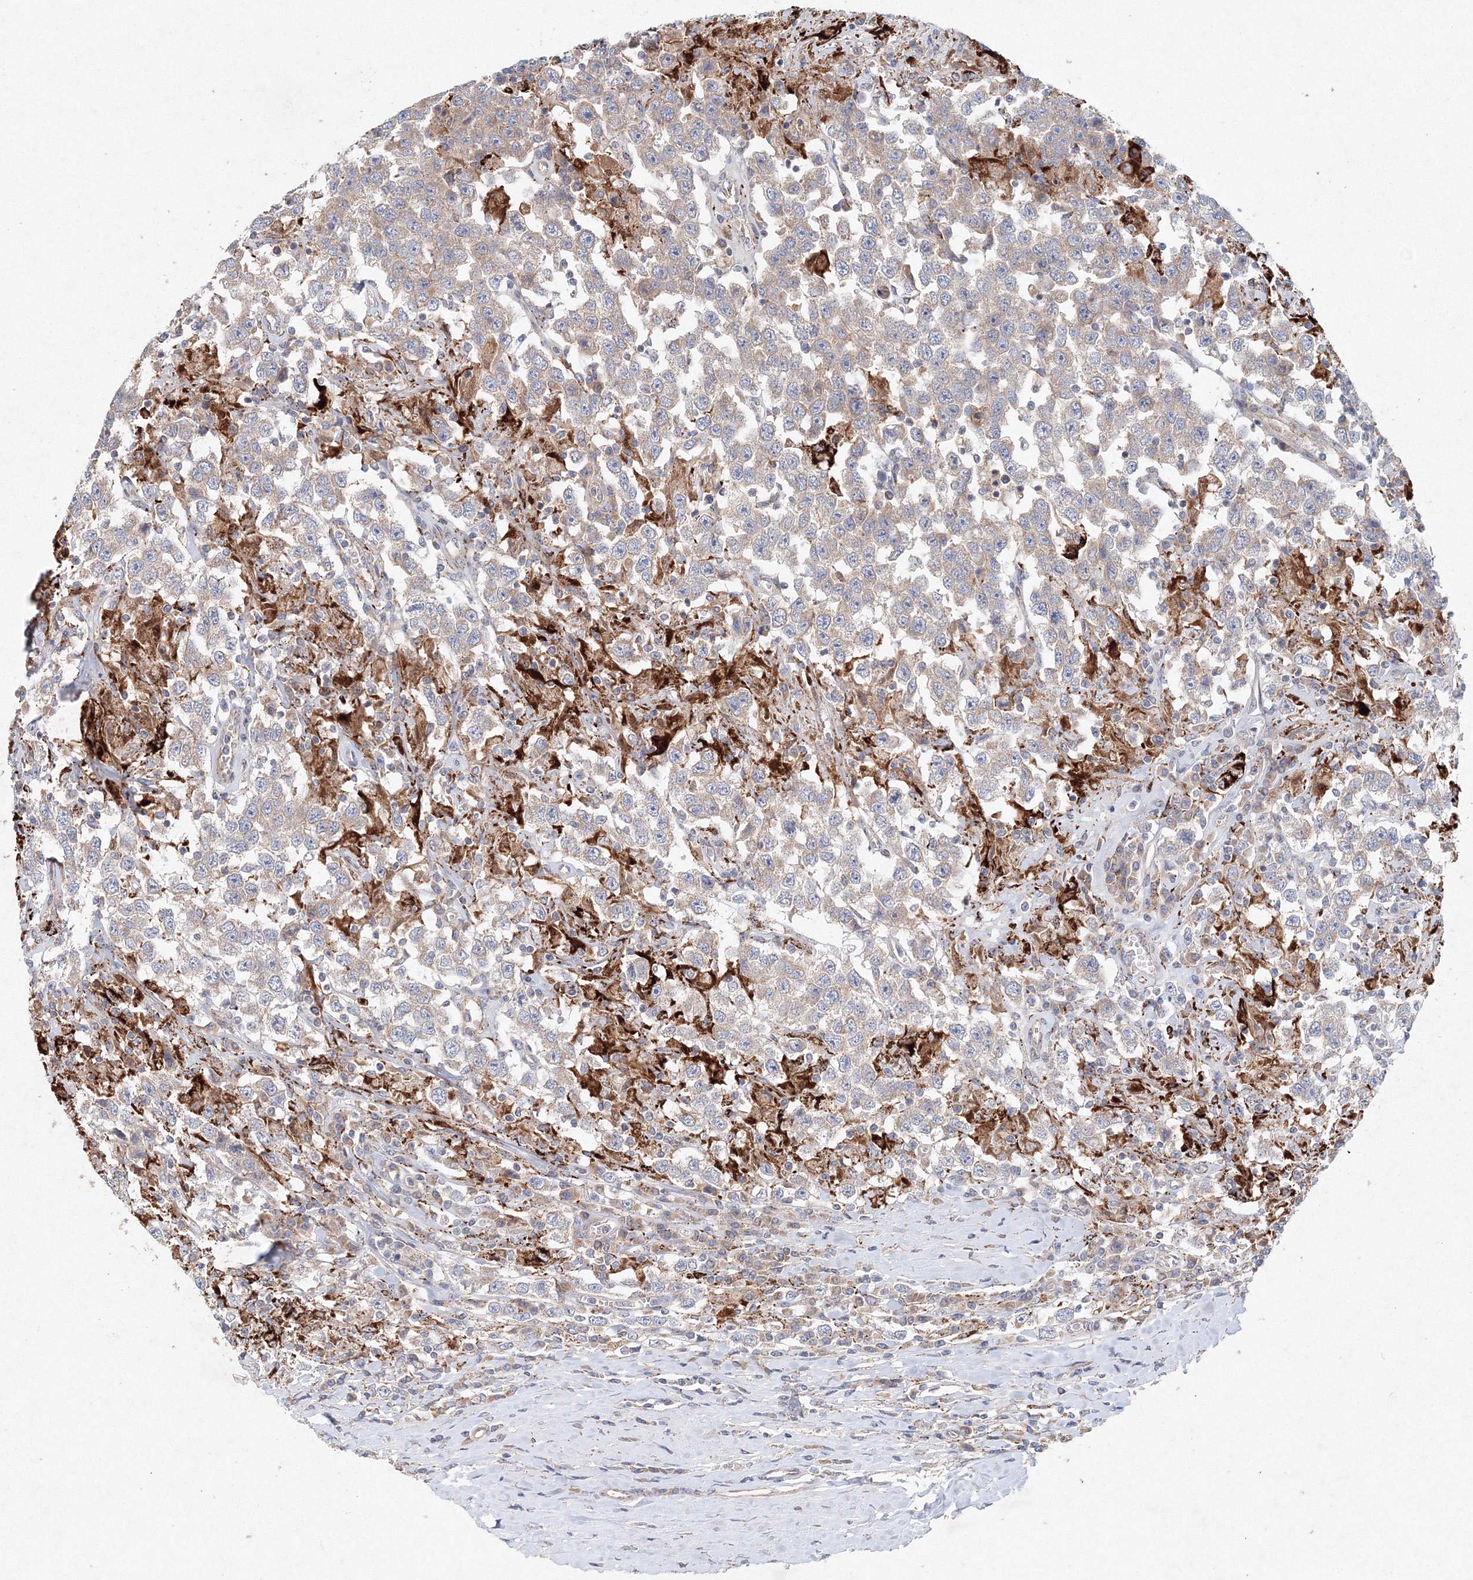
{"staining": {"intensity": "weak", "quantity": "25%-75%", "location": "cytoplasmic/membranous"}, "tissue": "testis cancer", "cell_type": "Tumor cells", "image_type": "cancer", "snomed": [{"axis": "morphology", "description": "Seminoma, NOS"}, {"axis": "topography", "description": "Testis"}], "caption": "Testis cancer (seminoma) stained for a protein (brown) reveals weak cytoplasmic/membranous positive staining in about 25%-75% of tumor cells.", "gene": "WDR49", "patient": {"sex": "male", "age": 41}}